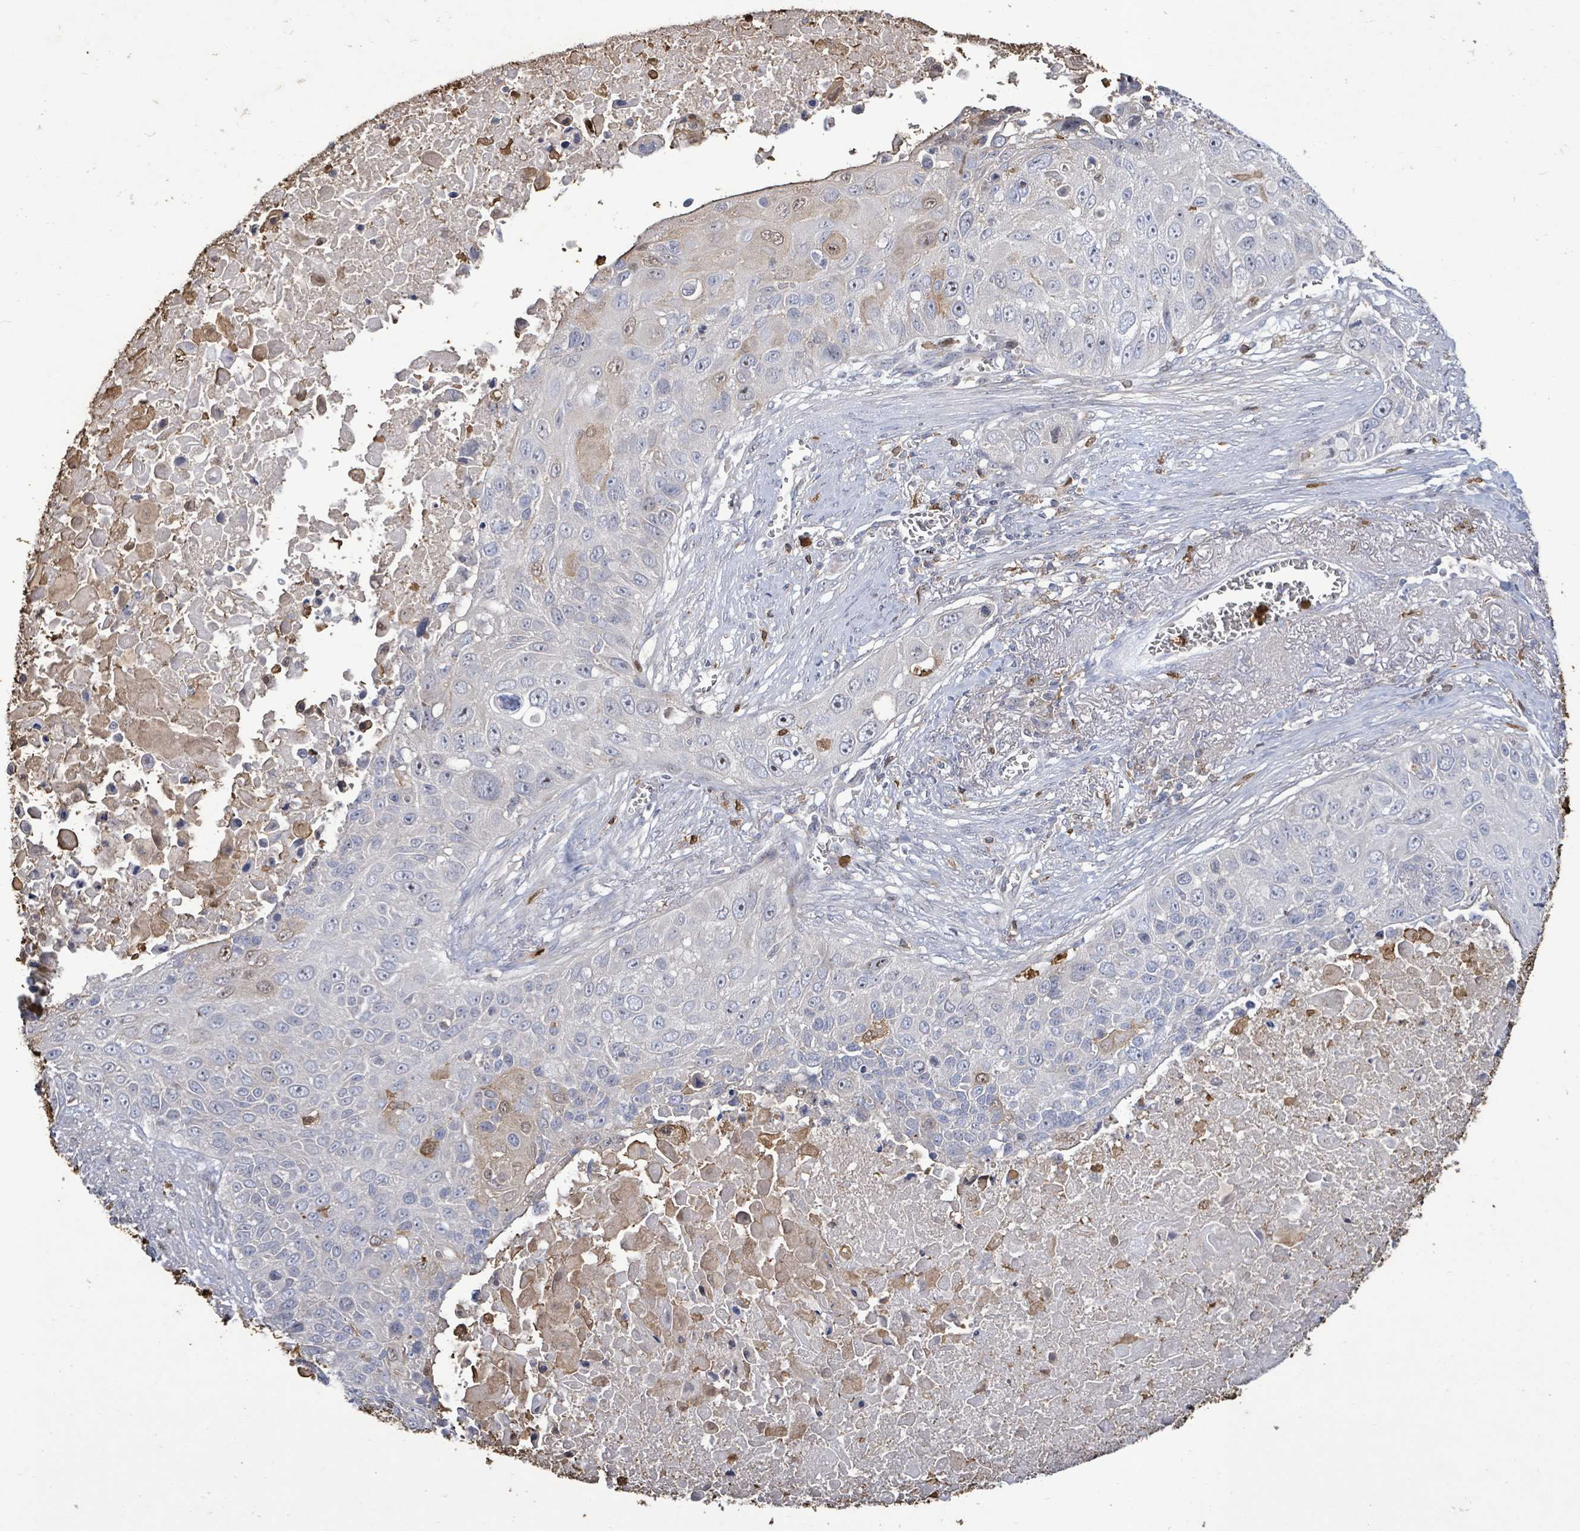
{"staining": {"intensity": "negative", "quantity": "none", "location": "none"}, "tissue": "lung cancer", "cell_type": "Tumor cells", "image_type": "cancer", "snomed": [{"axis": "morphology", "description": "Squamous cell carcinoma, NOS"}, {"axis": "topography", "description": "Lung"}], "caption": "Tumor cells show no significant expression in squamous cell carcinoma (lung). The staining is performed using DAB brown chromogen with nuclei counter-stained in using hematoxylin.", "gene": "FAM210A", "patient": {"sex": "male", "age": 66}}